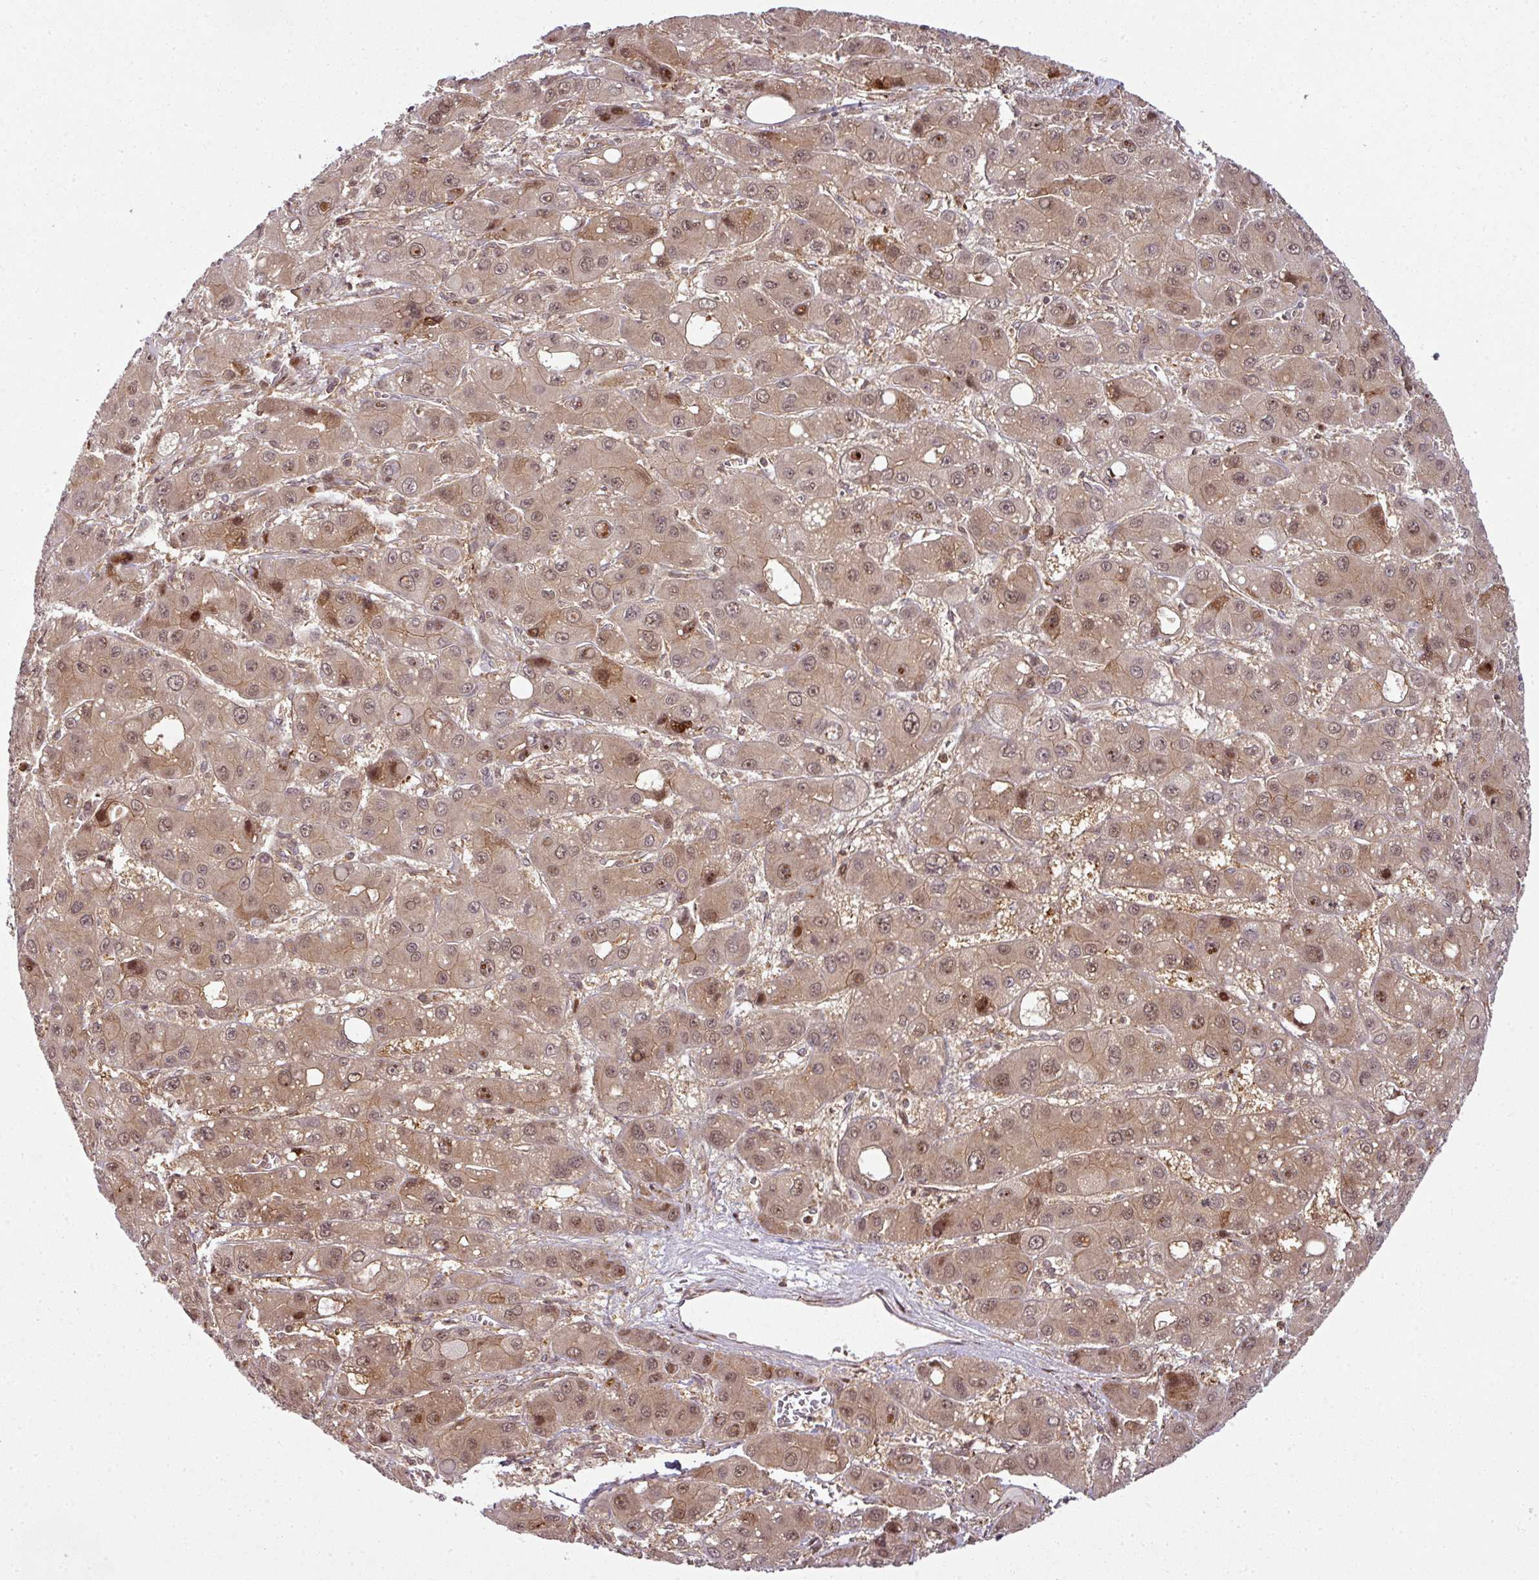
{"staining": {"intensity": "moderate", "quantity": ">75%", "location": "cytoplasmic/membranous,nuclear"}, "tissue": "liver cancer", "cell_type": "Tumor cells", "image_type": "cancer", "snomed": [{"axis": "morphology", "description": "Carcinoma, Hepatocellular, NOS"}, {"axis": "topography", "description": "Liver"}], "caption": "There is medium levels of moderate cytoplasmic/membranous and nuclear expression in tumor cells of liver hepatocellular carcinoma, as demonstrated by immunohistochemical staining (brown color).", "gene": "ATAT1", "patient": {"sex": "male", "age": 55}}